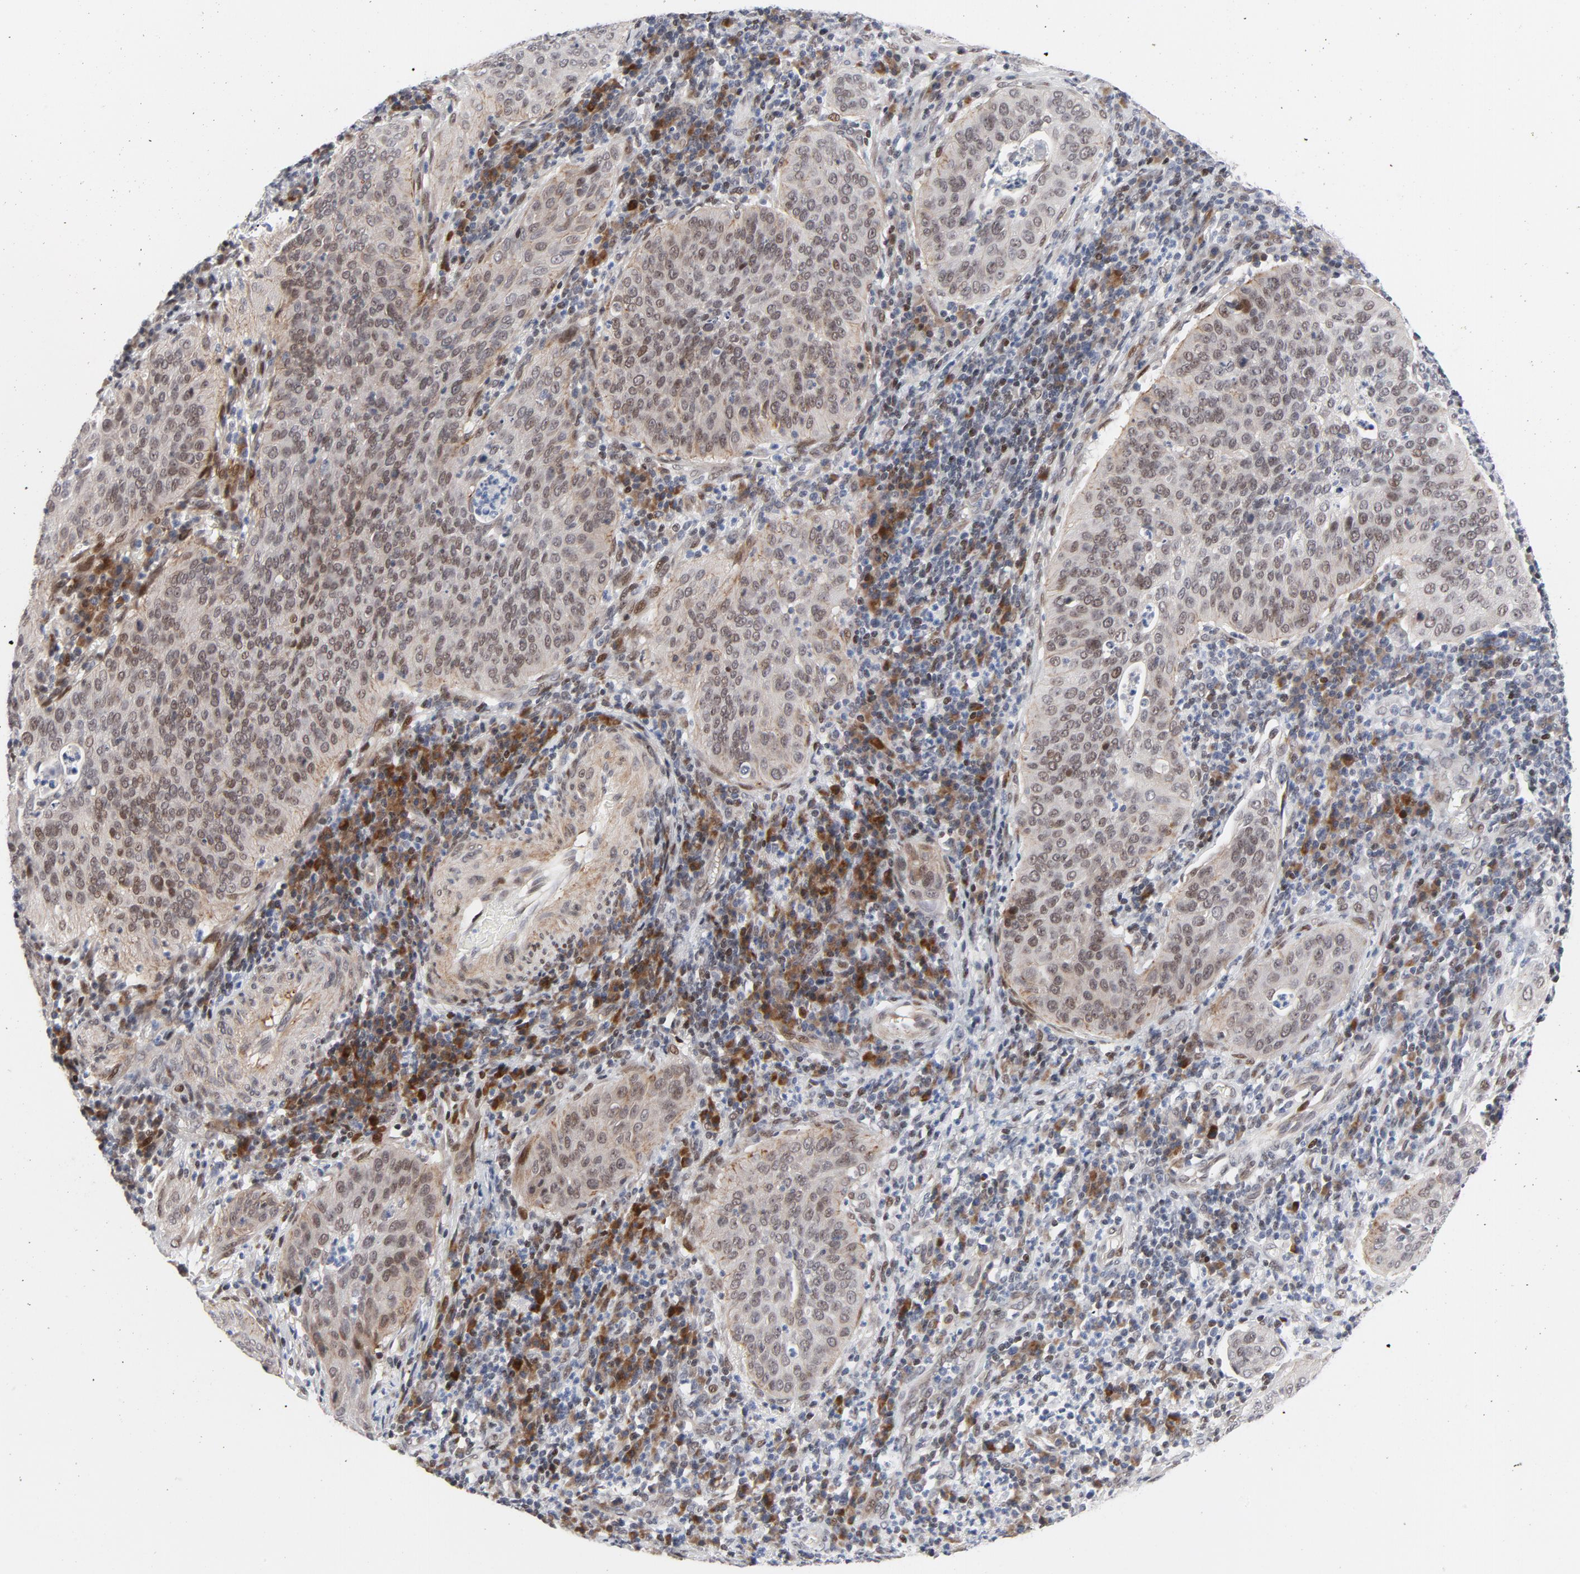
{"staining": {"intensity": "weak", "quantity": "25%-75%", "location": "nuclear"}, "tissue": "cervical cancer", "cell_type": "Tumor cells", "image_type": "cancer", "snomed": [{"axis": "morphology", "description": "Squamous cell carcinoma, NOS"}, {"axis": "topography", "description": "Cervix"}], "caption": "This is a photomicrograph of IHC staining of cervical cancer (squamous cell carcinoma), which shows weak positivity in the nuclear of tumor cells.", "gene": "NFIC", "patient": {"sex": "female", "age": 39}}